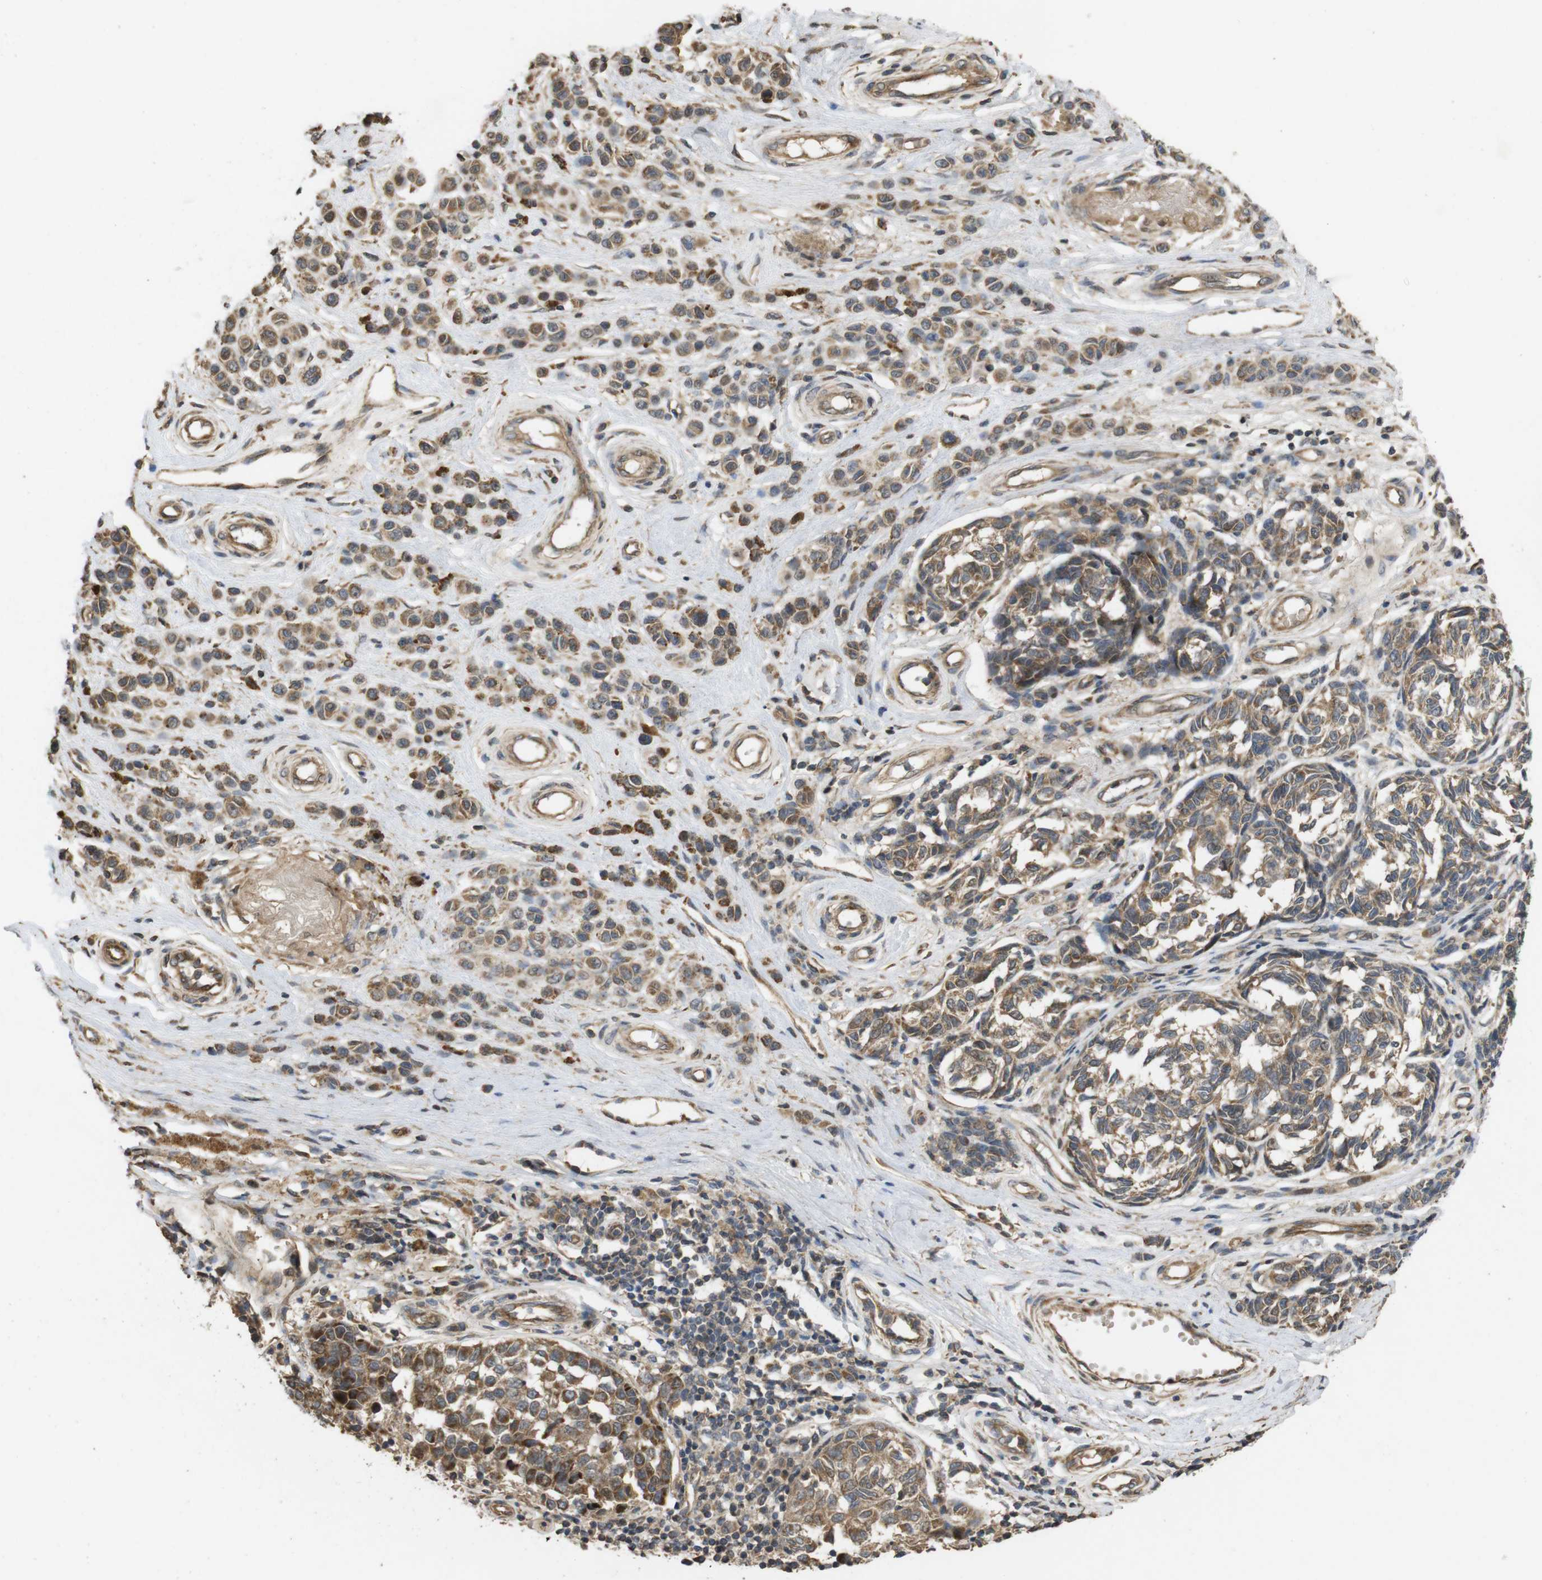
{"staining": {"intensity": "moderate", "quantity": ">75%", "location": "cytoplasmic/membranous,nuclear"}, "tissue": "melanoma", "cell_type": "Tumor cells", "image_type": "cancer", "snomed": [{"axis": "morphology", "description": "Malignant melanoma, NOS"}, {"axis": "topography", "description": "Skin"}], "caption": "This micrograph shows IHC staining of human malignant melanoma, with medium moderate cytoplasmic/membranous and nuclear expression in about >75% of tumor cells.", "gene": "PCDHB10", "patient": {"sex": "female", "age": 64}}